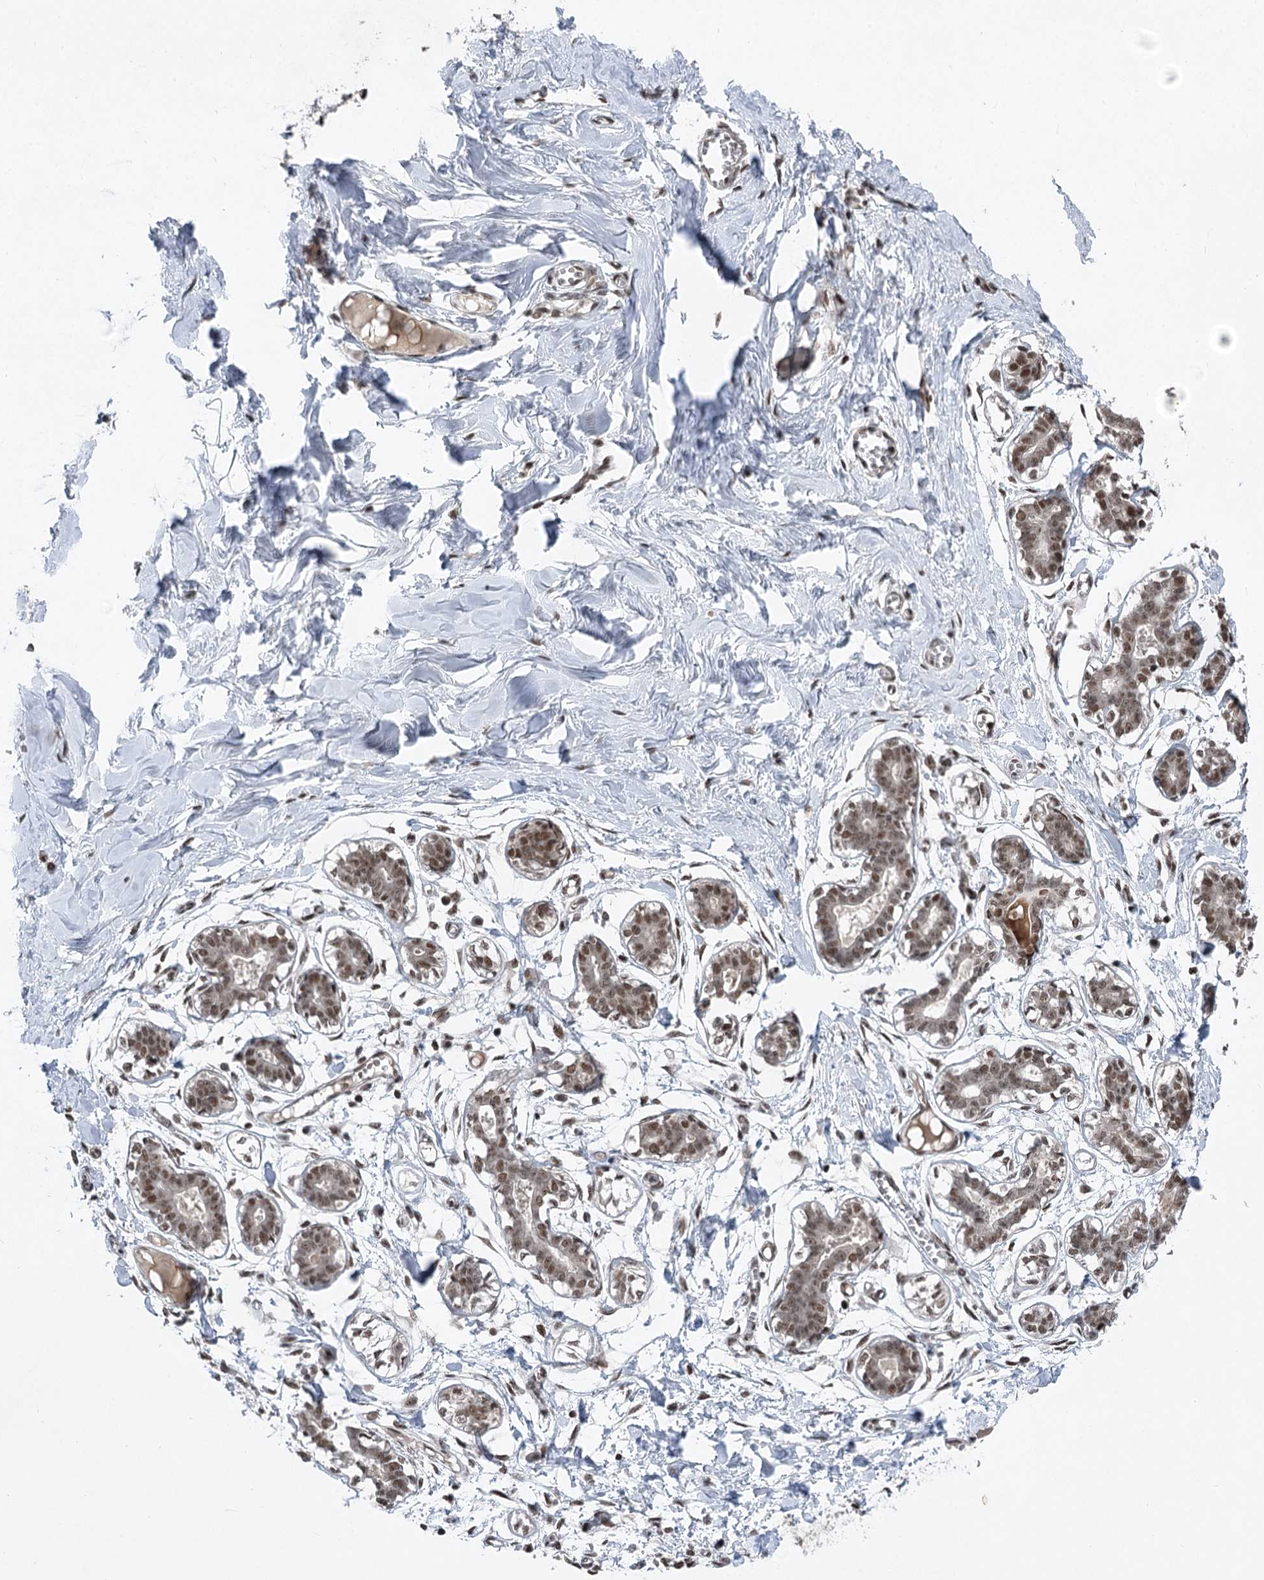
{"staining": {"intensity": "strong", "quantity": "25%-75%", "location": "nuclear"}, "tissue": "breast", "cell_type": "Adipocytes", "image_type": "normal", "snomed": [{"axis": "morphology", "description": "Normal tissue, NOS"}, {"axis": "topography", "description": "Breast"}], "caption": "A photomicrograph of breast stained for a protein reveals strong nuclear brown staining in adipocytes. The staining was performed using DAB to visualize the protein expression in brown, while the nuclei were stained in blue with hematoxylin (Magnification: 20x).", "gene": "CGGBP1", "patient": {"sex": "female", "age": 27}}